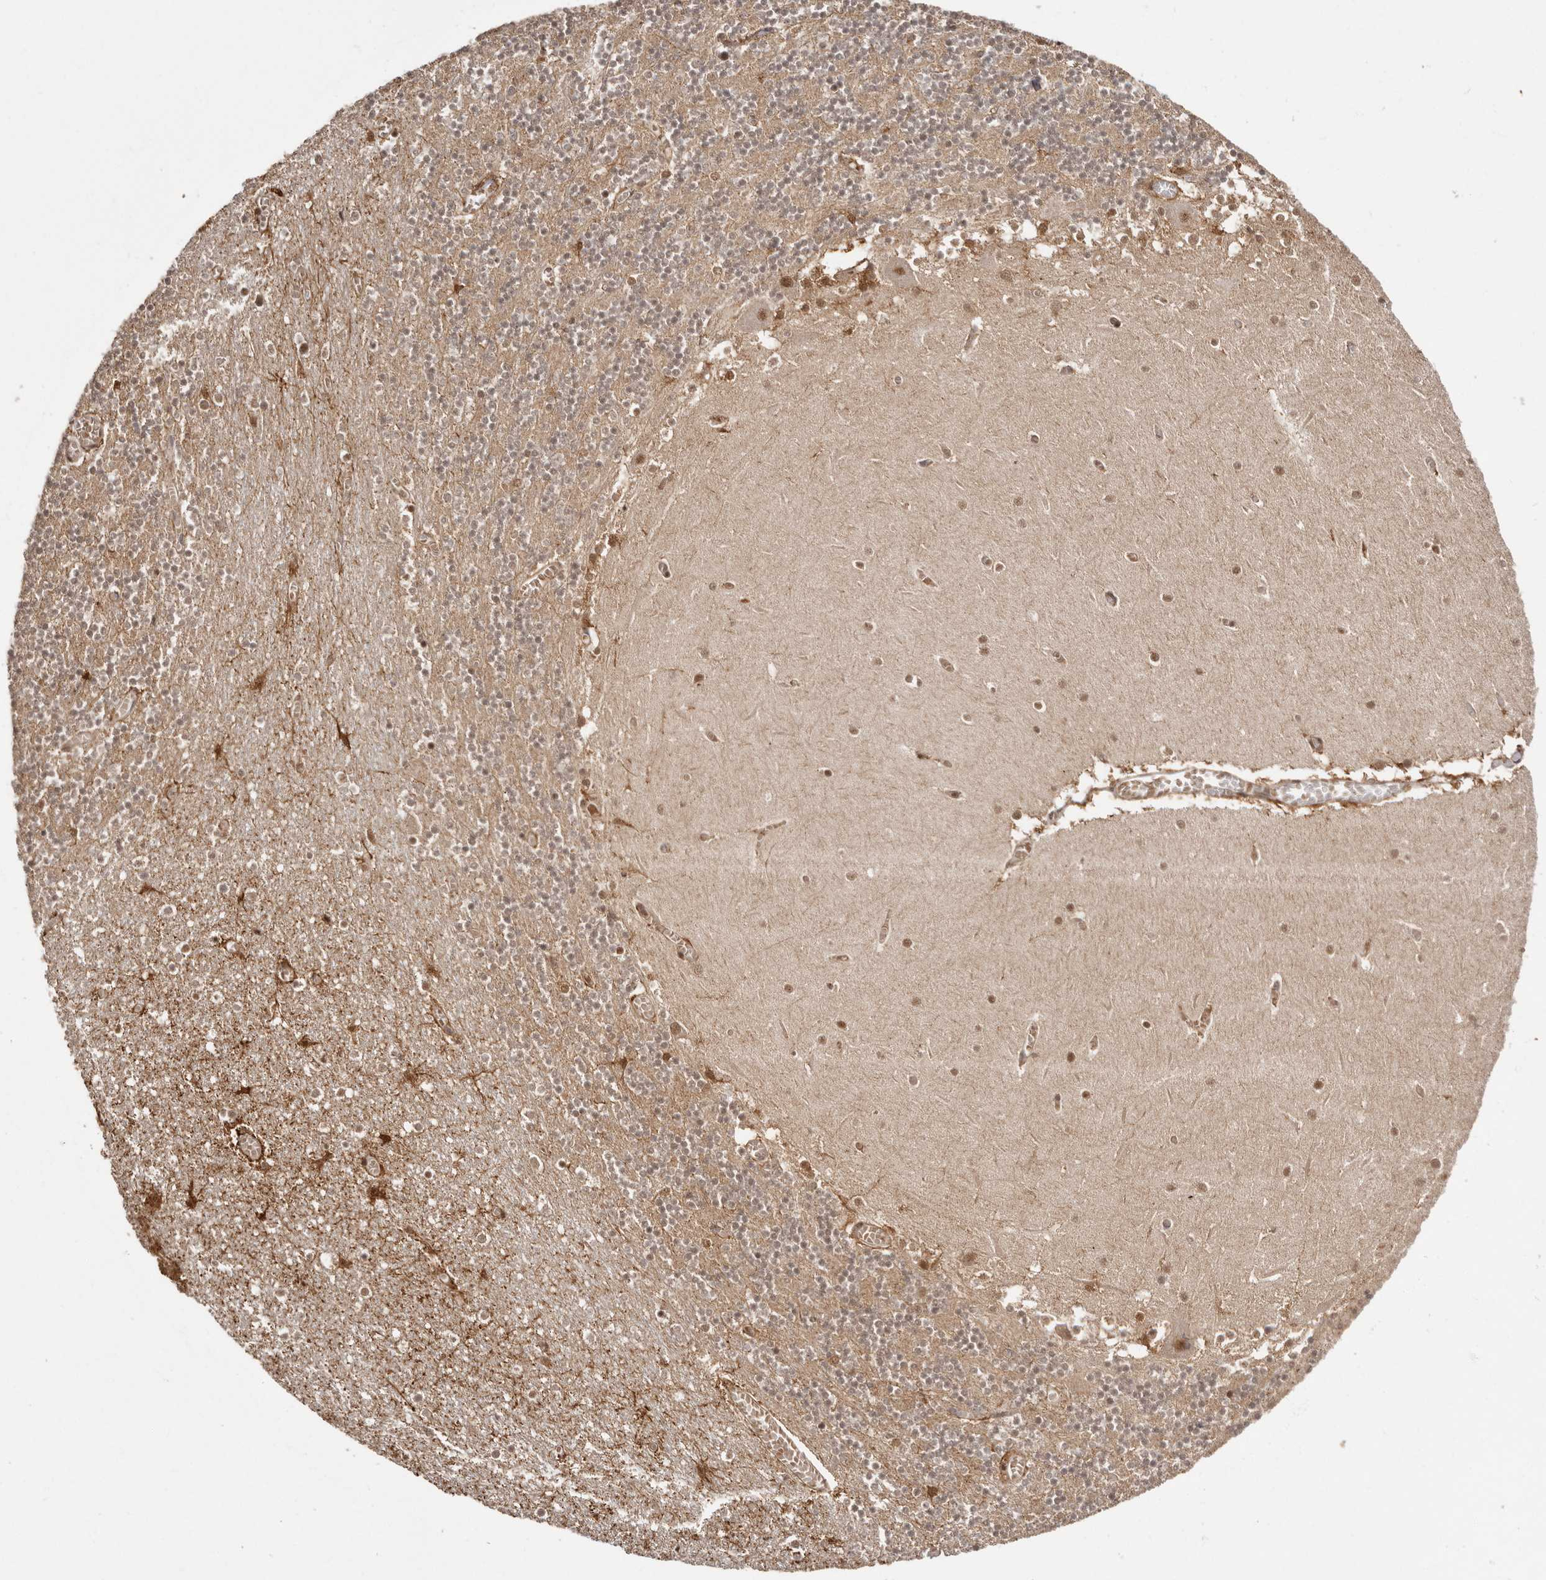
{"staining": {"intensity": "moderate", "quantity": ">75%", "location": "cytoplasmic/membranous"}, "tissue": "cerebellum", "cell_type": "Cells in granular layer", "image_type": "normal", "snomed": [{"axis": "morphology", "description": "Normal tissue, NOS"}, {"axis": "topography", "description": "Cerebellum"}], "caption": "Immunohistochemistry photomicrograph of normal cerebellum stained for a protein (brown), which shows medium levels of moderate cytoplasmic/membranous staining in about >75% of cells in granular layer.", "gene": "MED8", "patient": {"sex": "female", "age": 28}}